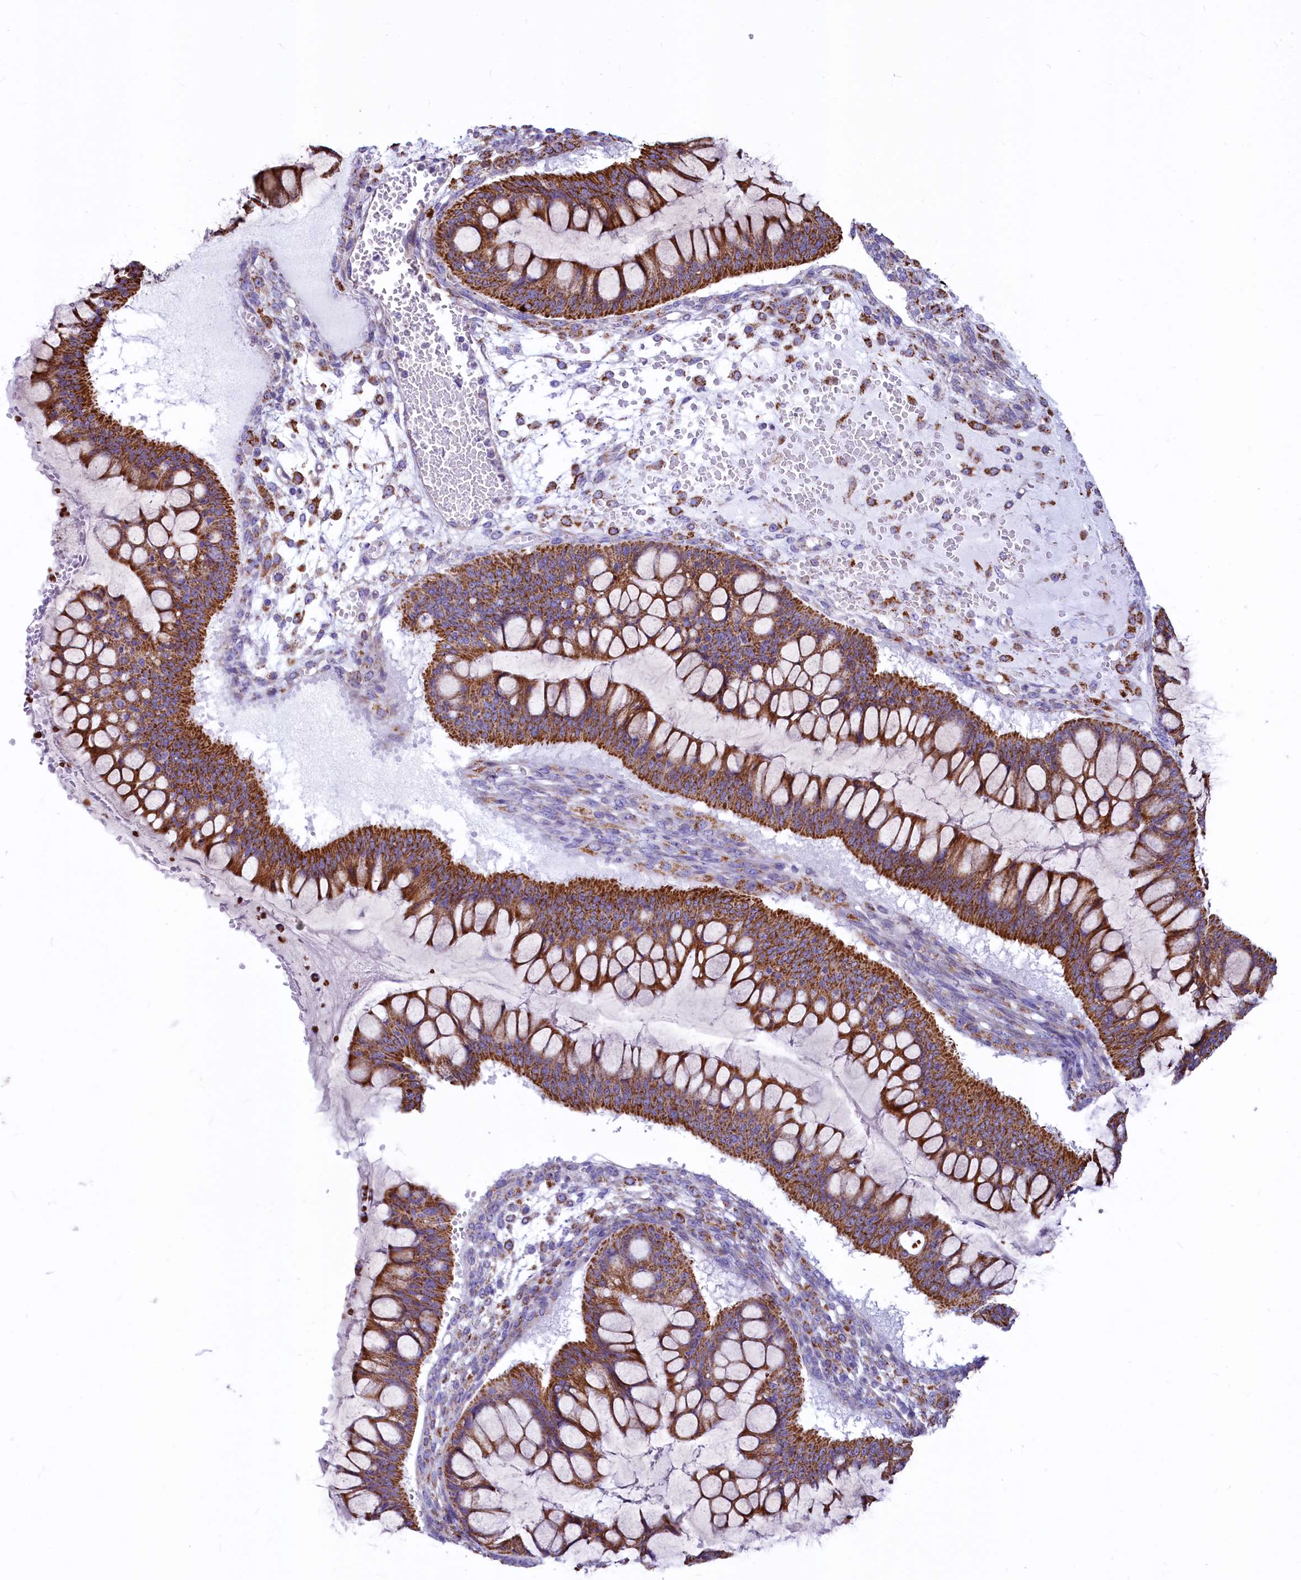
{"staining": {"intensity": "strong", "quantity": ">75%", "location": "cytoplasmic/membranous"}, "tissue": "ovarian cancer", "cell_type": "Tumor cells", "image_type": "cancer", "snomed": [{"axis": "morphology", "description": "Cystadenocarcinoma, mucinous, NOS"}, {"axis": "topography", "description": "Ovary"}], "caption": "The histopathology image reveals immunohistochemical staining of ovarian cancer (mucinous cystadenocarcinoma). There is strong cytoplasmic/membranous positivity is present in approximately >75% of tumor cells.", "gene": "VWCE", "patient": {"sex": "female", "age": 73}}